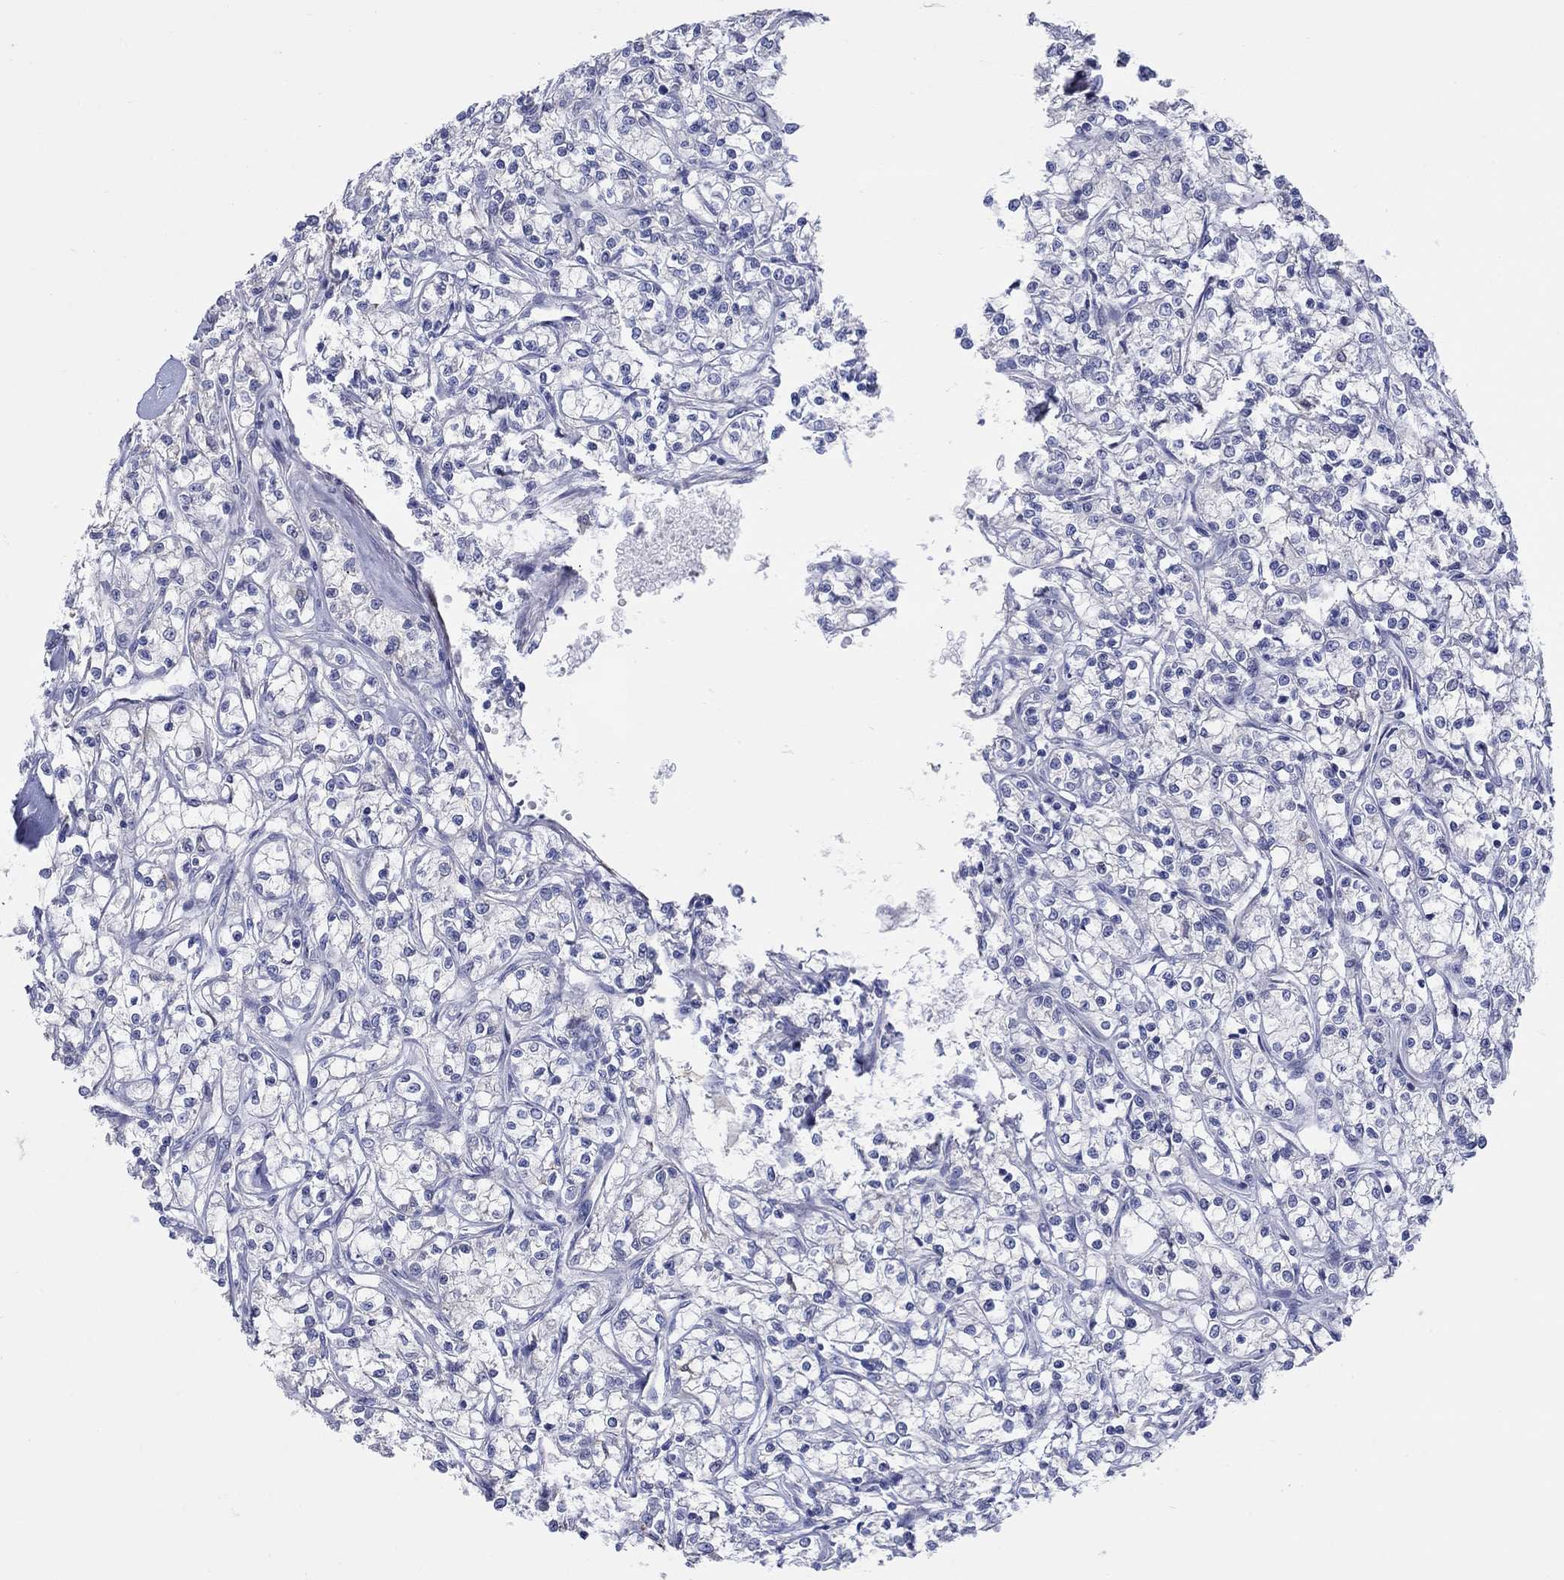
{"staining": {"intensity": "negative", "quantity": "none", "location": "none"}, "tissue": "renal cancer", "cell_type": "Tumor cells", "image_type": "cancer", "snomed": [{"axis": "morphology", "description": "Adenocarcinoma, NOS"}, {"axis": "topography", "description": "Kidney"}], "caption": "IHC photomicrograph of neoplastic tissue: adenocarcinoma (renal) stained with DAB reveals no significant protein positivity in tumor cells. (DAB (3,3'-diaminobenzidine) immunohistochemistry with hematoxylin counter stain).", "gene": "REEP2", "patient": {"sex": "female", "age": 59}}